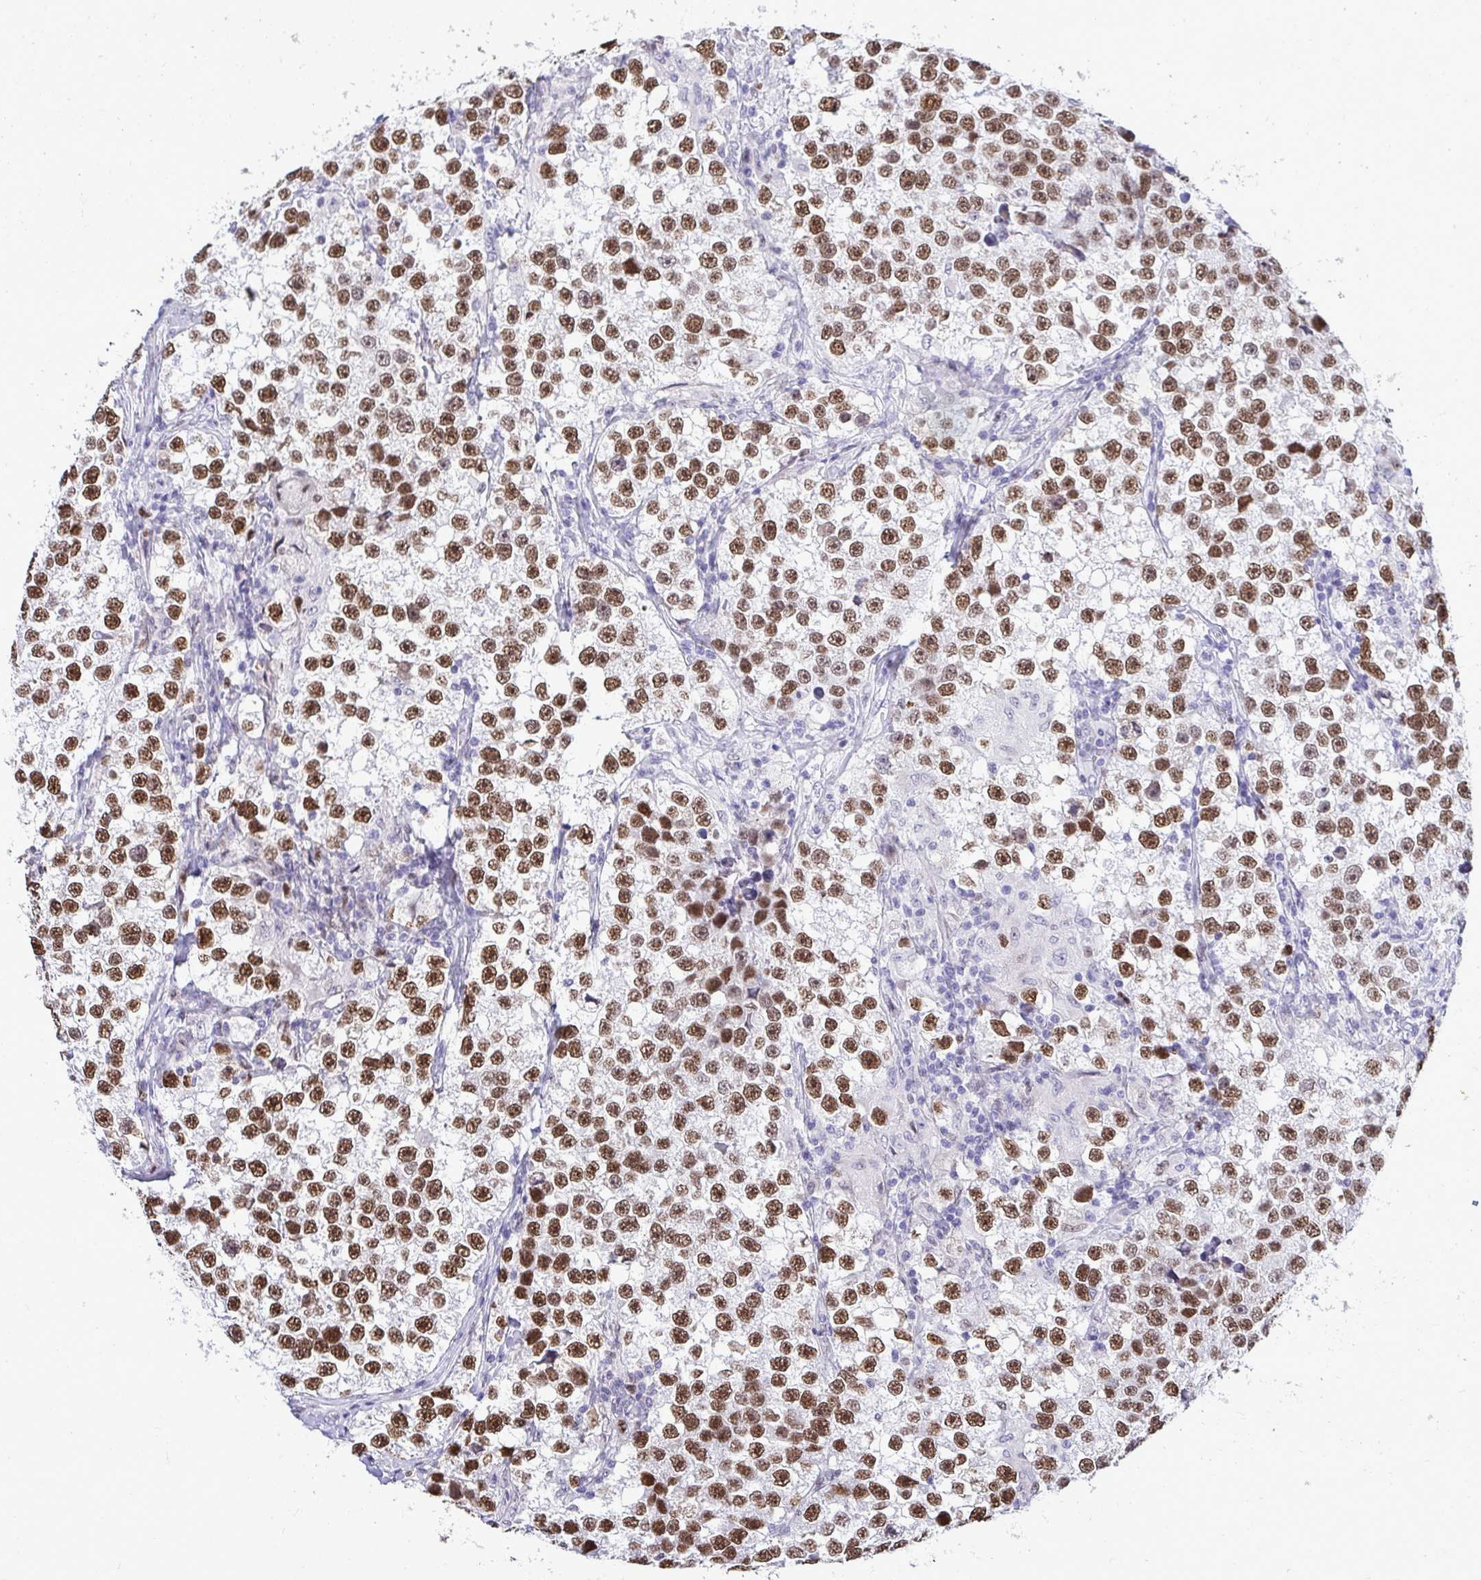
{"staining": {"intensity": "strong", "quantity": ">75%", "location": "nuclear"}, "tissue": "testis cancer", "cell_type": "Tumor cells", "image_type": "cancer", "snomed": [{"axis": "morphology", "description": "Seminoma, NOS"}, {"axis": "topography", "description": "Testis"}], "caption": "A micrograph of human testis cancer (seminoma) stained for a protein reveals strong nuclear brown staining in tumor cells. The staining was performed using DAB, with brown indicating positive protein expression. Nuclei are stained blue with hematoxylin.", "gene": "C1QL2", "patient": {"sex": "male", "age": 46}}